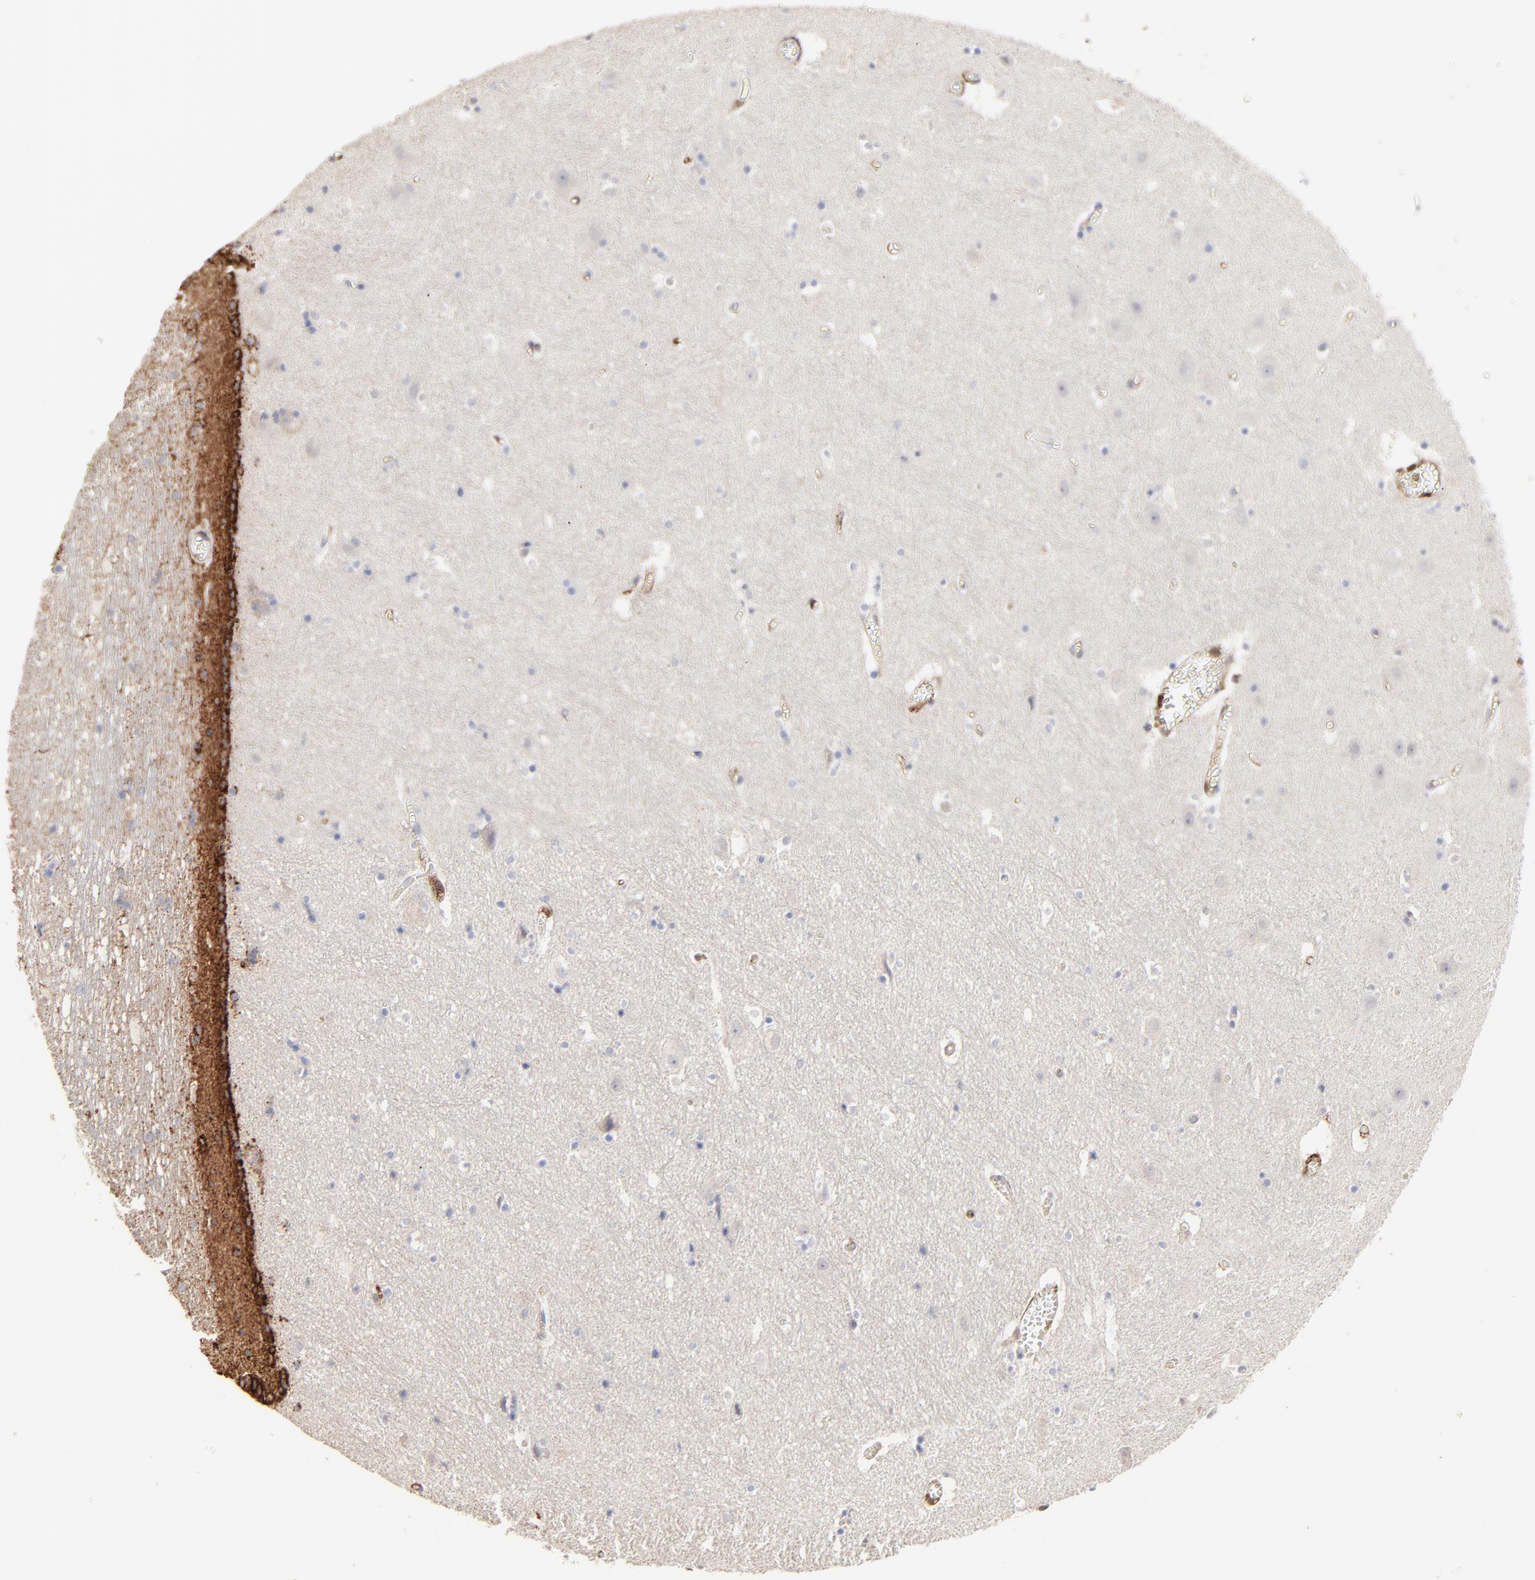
{"staining": {"intensity": "negative", "quantity": "none", "location": "none"}, "tissue": "hippocampus", "cell_type": "Glial cells", "image_type": "normal", "snomed": [{"axis": "morphology", "description": "Normal tissue, NOS"}, {"axis": "topography", "description": "Hippocampus"}], "caption": "This micrograph is of normal hippocampus stained with immunohistochemistry (IHC) to label a protein in brown with the nuclei are counter-stained blue. There is no positivity in glial cells.", "gene": "SLC6A14", "patient": {"sex": "male", "age": 45}}